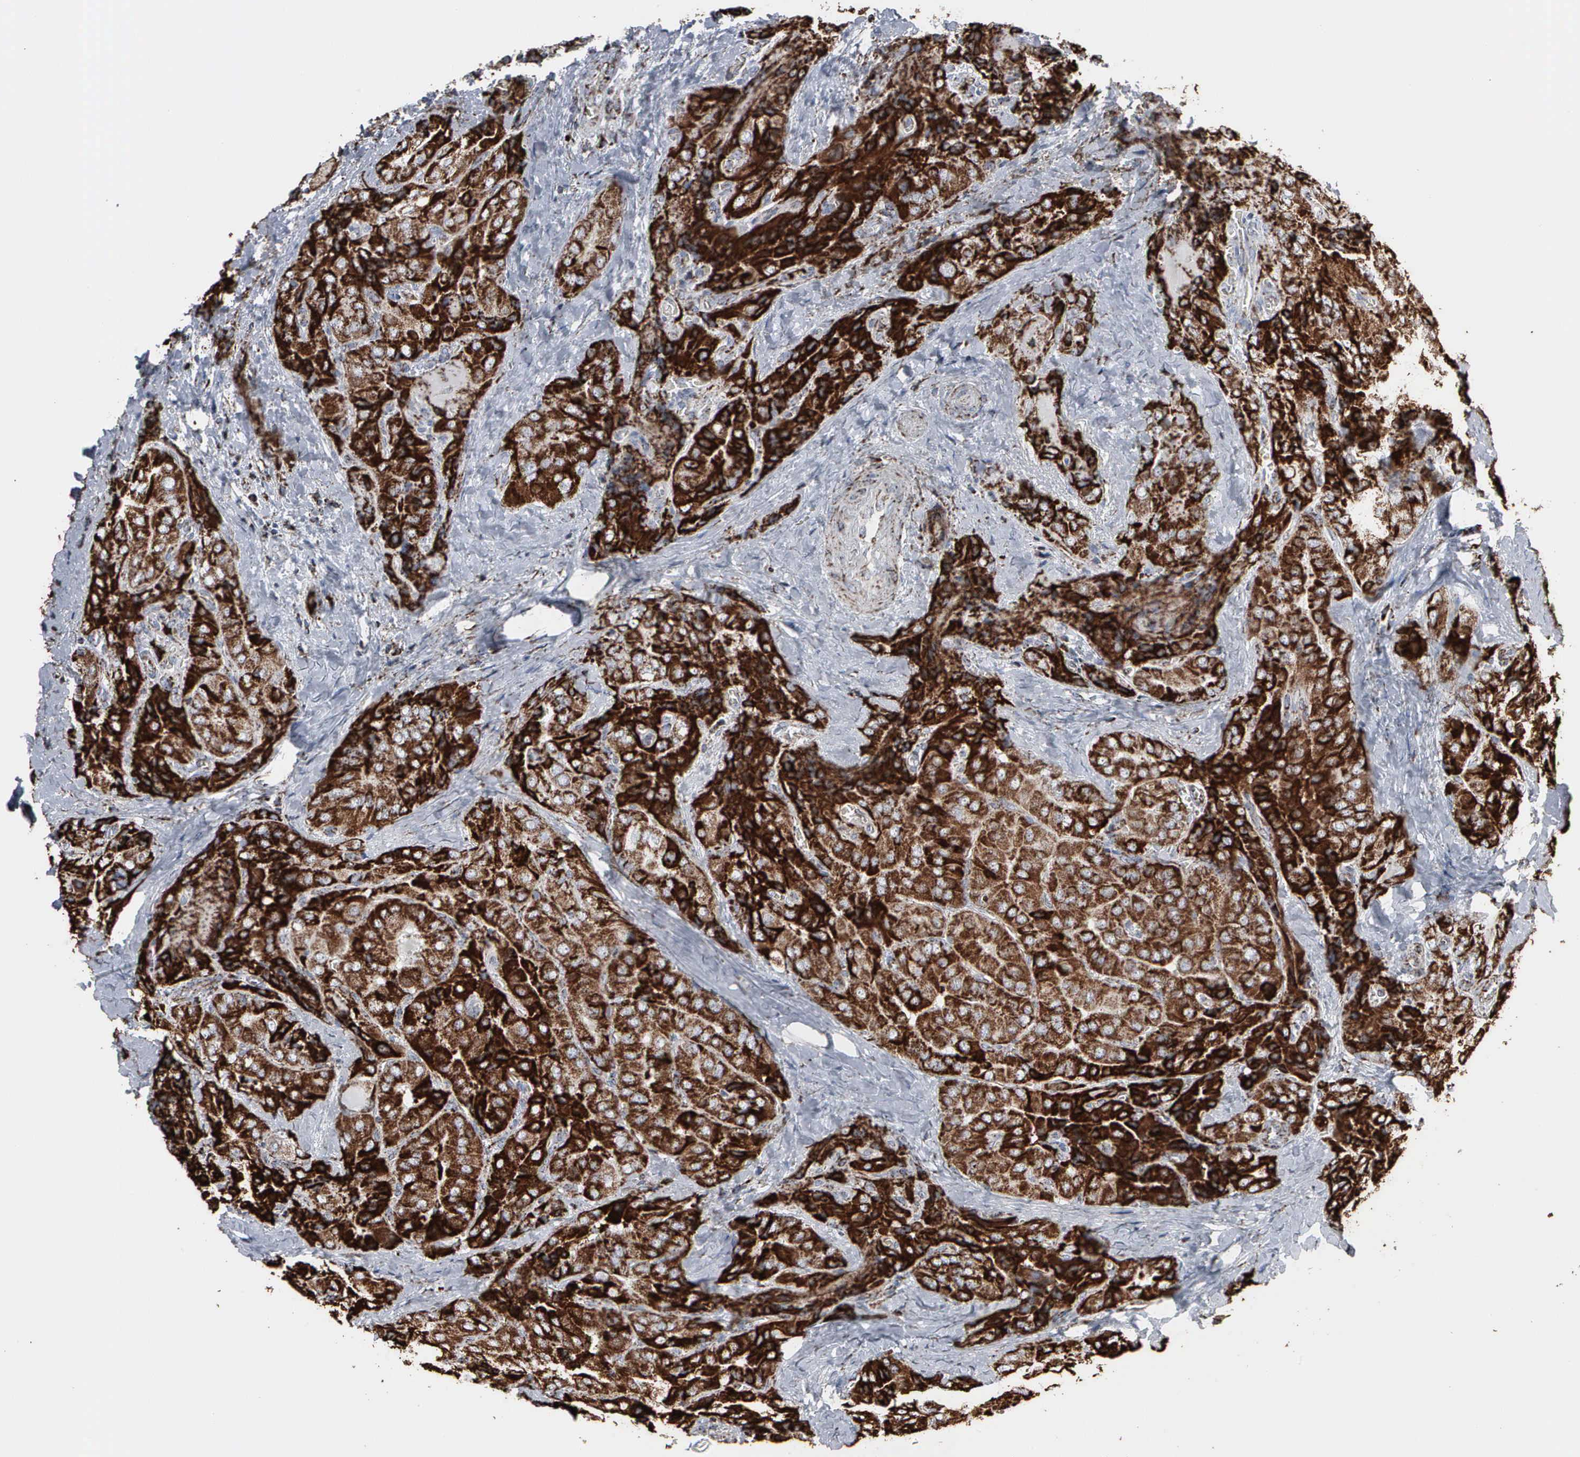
{"staining": {"intensity": "strong", "quantity": ">75%", "location": "cytoplasmic/membranous"}, "tissue": "thyroid cancer", "cell_type": "Tumor cells", "image_type": "cancer", "snomed": [{"axis": "morphology", "description": "Papillary adenocarcinoma, NOS"}, {"axis": "topography", "description": "Thyroid gland"}], "caption": "Thyroid papillary adenocarcinoma tissue reveals strong cytoplasmic/membranous staining in about >75% of tumor cells Using DAB (brown) and hematoxylin (blue) stains, captured at high magnification using brightfield microscopy.", "gene": "HSPA9", "patient": {"sex": "female", "age": 71}}